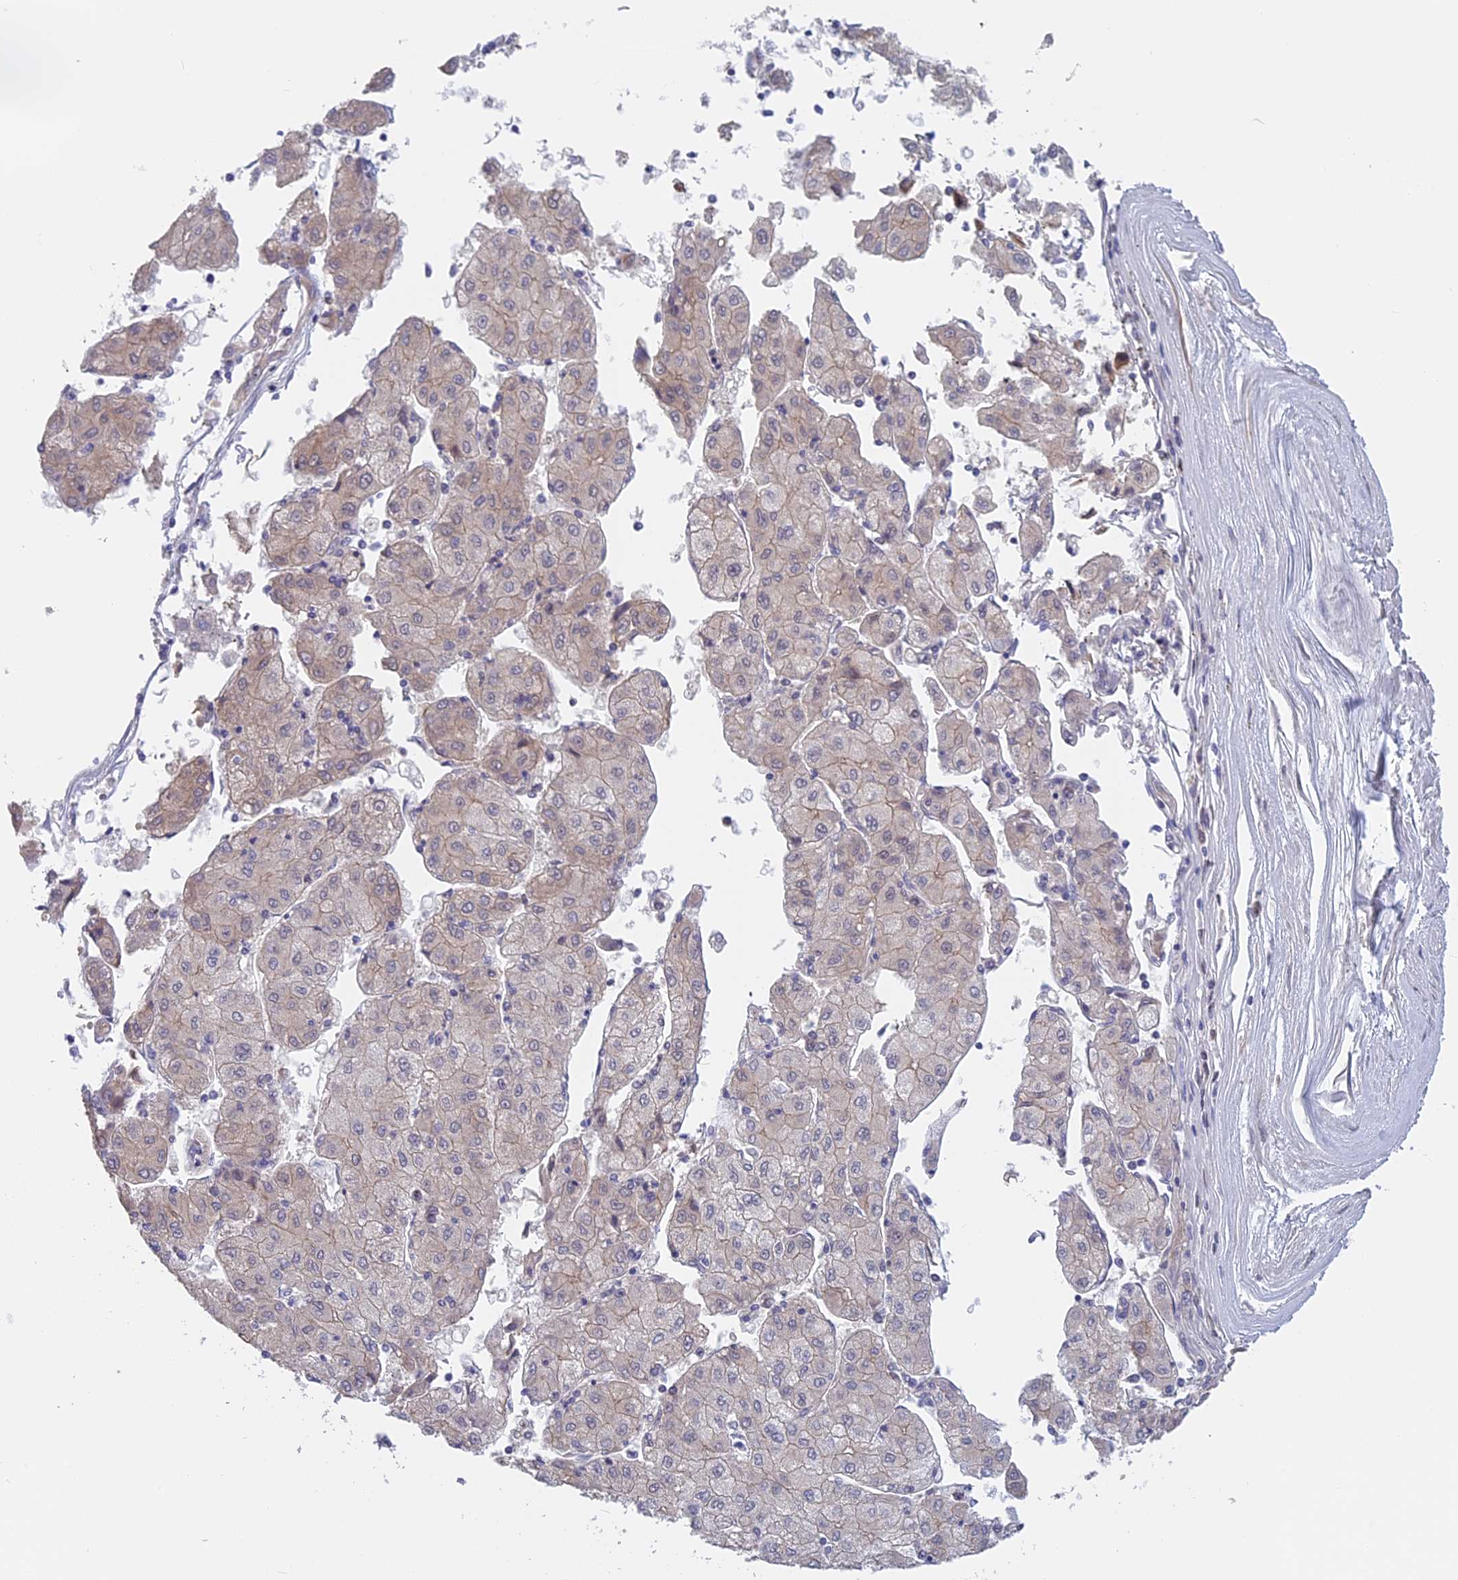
{"staining": {"intensity": "weak", "quantity": "<25%", "location": "cytoplasmic/membranous"}, "tissue": "liver cancer", "cell_type": "Tumor cells", "image_type": "cancer", "snomed": [{"axis": "morphology", "description": "Carcinoma, Hepatocellular, NOS"}, {"axis": "topography", "description": "Liver"}], "caption": "Immunohistochemical staining of human liver hepatocellular carcinoma displays no significant positivity in tumor cells.", "gene": "STUB1", "patient": {"sex": "male", "age": 72}}